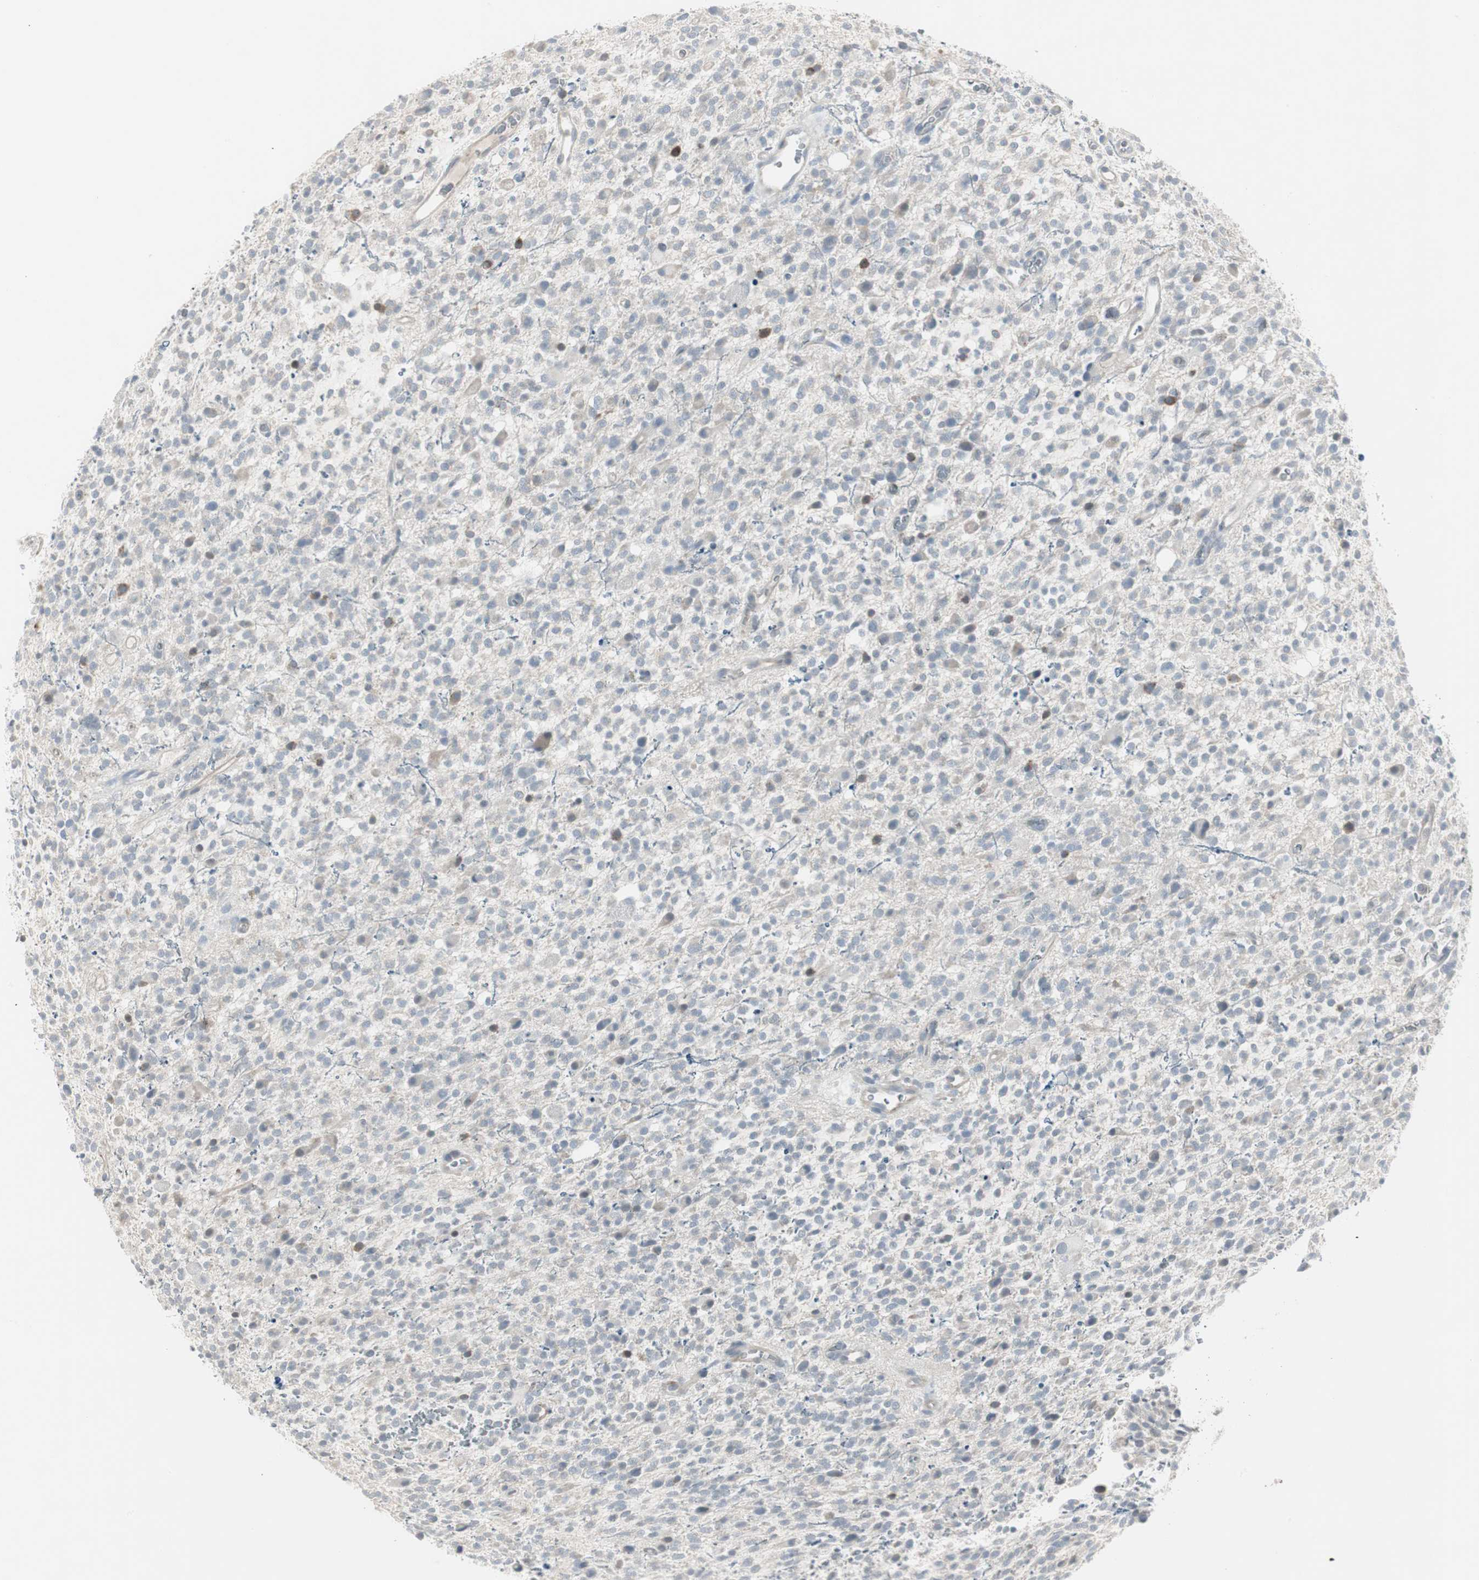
{"staining": {"intensity": "negative", "quantity": "none", "location": "none"}, "tissue": "glioma", "cell_type": "Tumor cells", "image_type": "cancer", "snomed": [{"axis": "morphology", "description": "Glioma, malignant, High grade"}, {"axis": "topography", "description": "Brain"}], "caption": "Immunohistochemical staining of human glioma reveals no significant positivity in tumor cells.", "gene": "MAP4K4", "patient": {"sex": "male", "age": 48}}